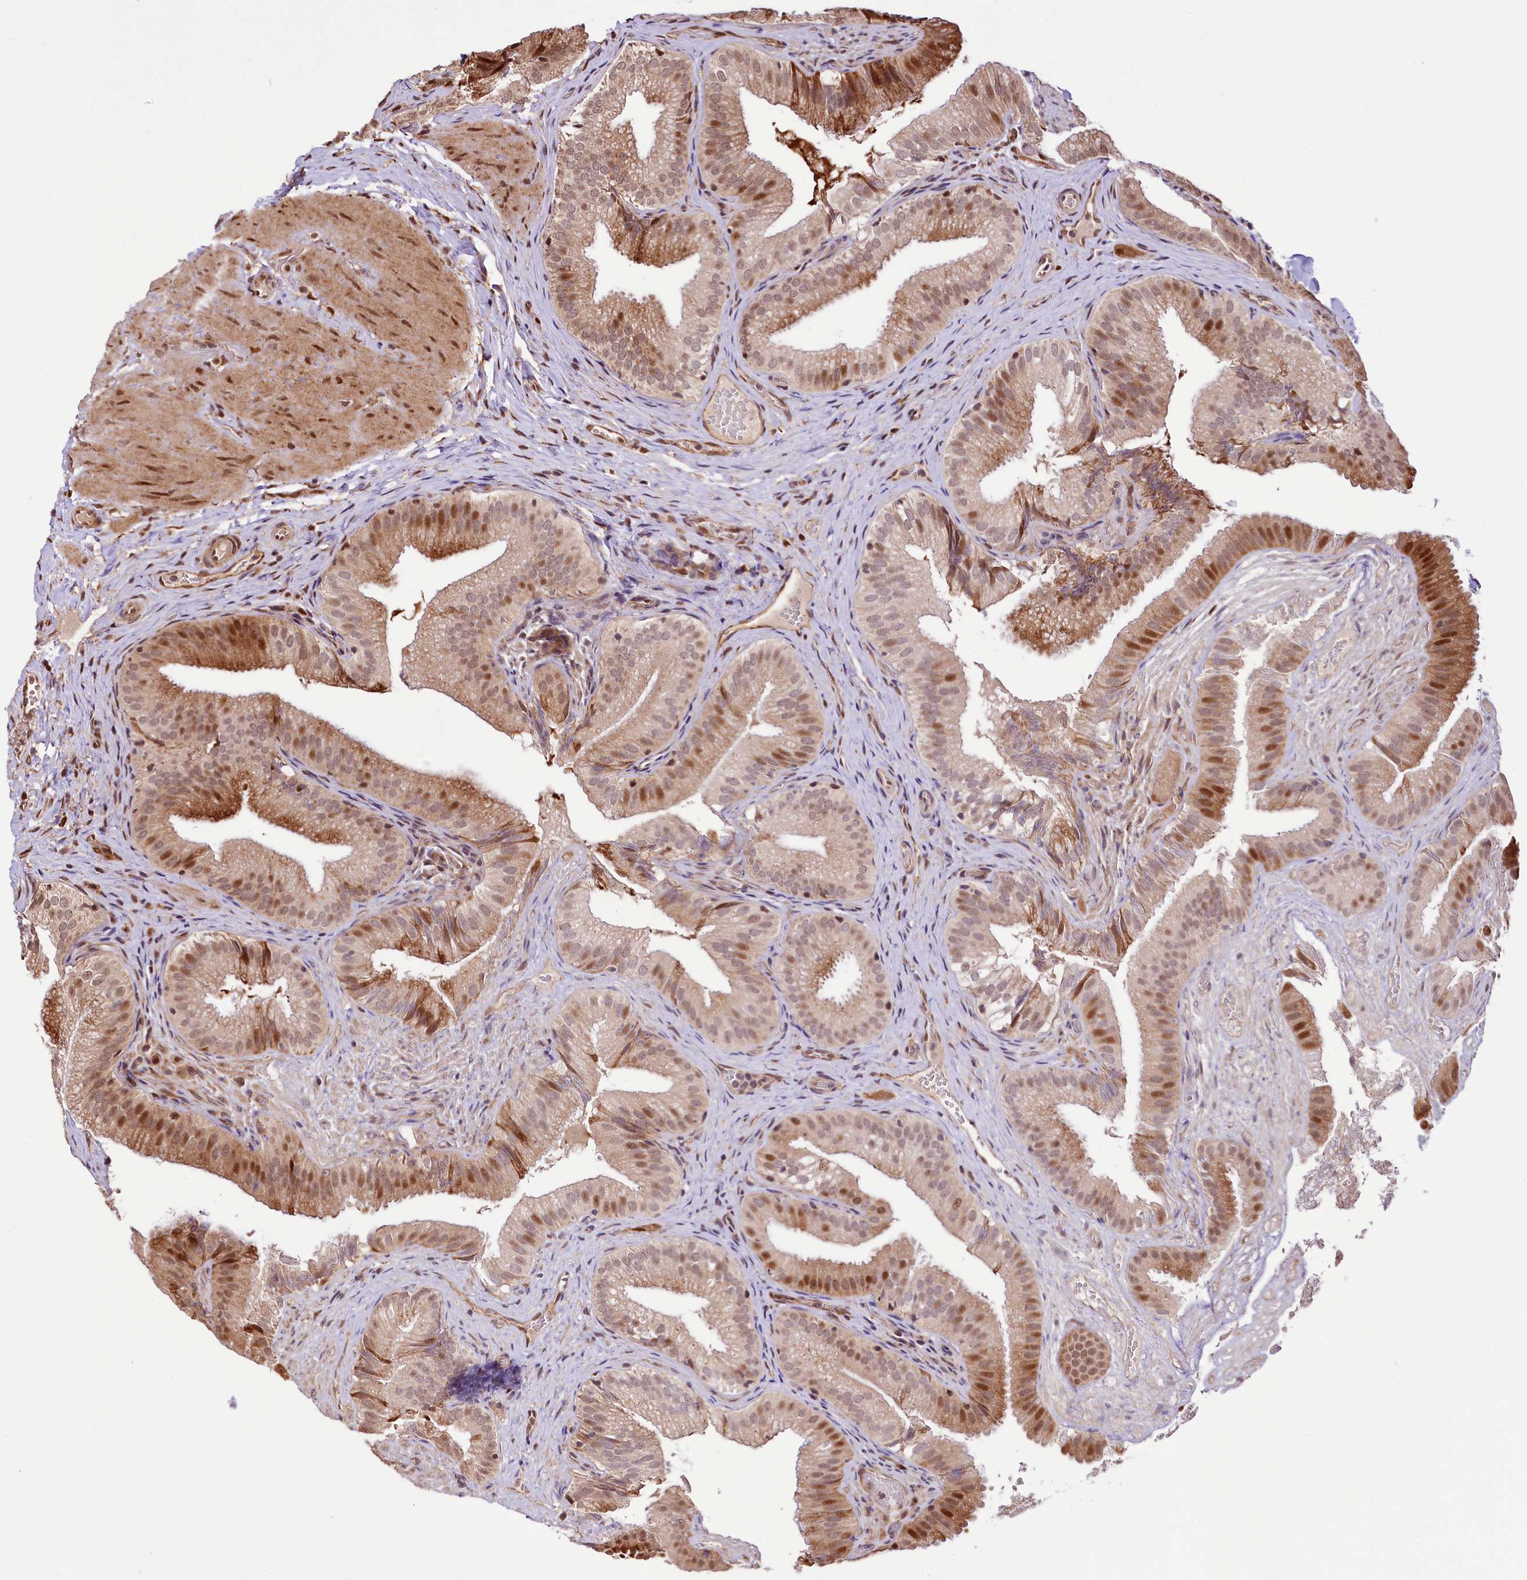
{"staining": {"intensity": "moderate", "quantity": ">75%", "location": "cytoplasmic/membranous,nuclear"}, "tissue": "gallbladder", "cell_type": "Glandular cells", "image_type": "normal", "snomed": [{"axis": "morphology", "description": "Normal tissue, NOS"}, {"axis": "topography", "description": "Gallbladder"}], "caption": "Immunohistochemistry (DAB (3,3'-diaminobenzidine)) staining of normal gallbladder displays moderate cytoplasmic/membranous,nuclear protein staining in about >75% of glandular cells.", "gene": "CUTC", "patient": {"sex": "female", "age": 30}}